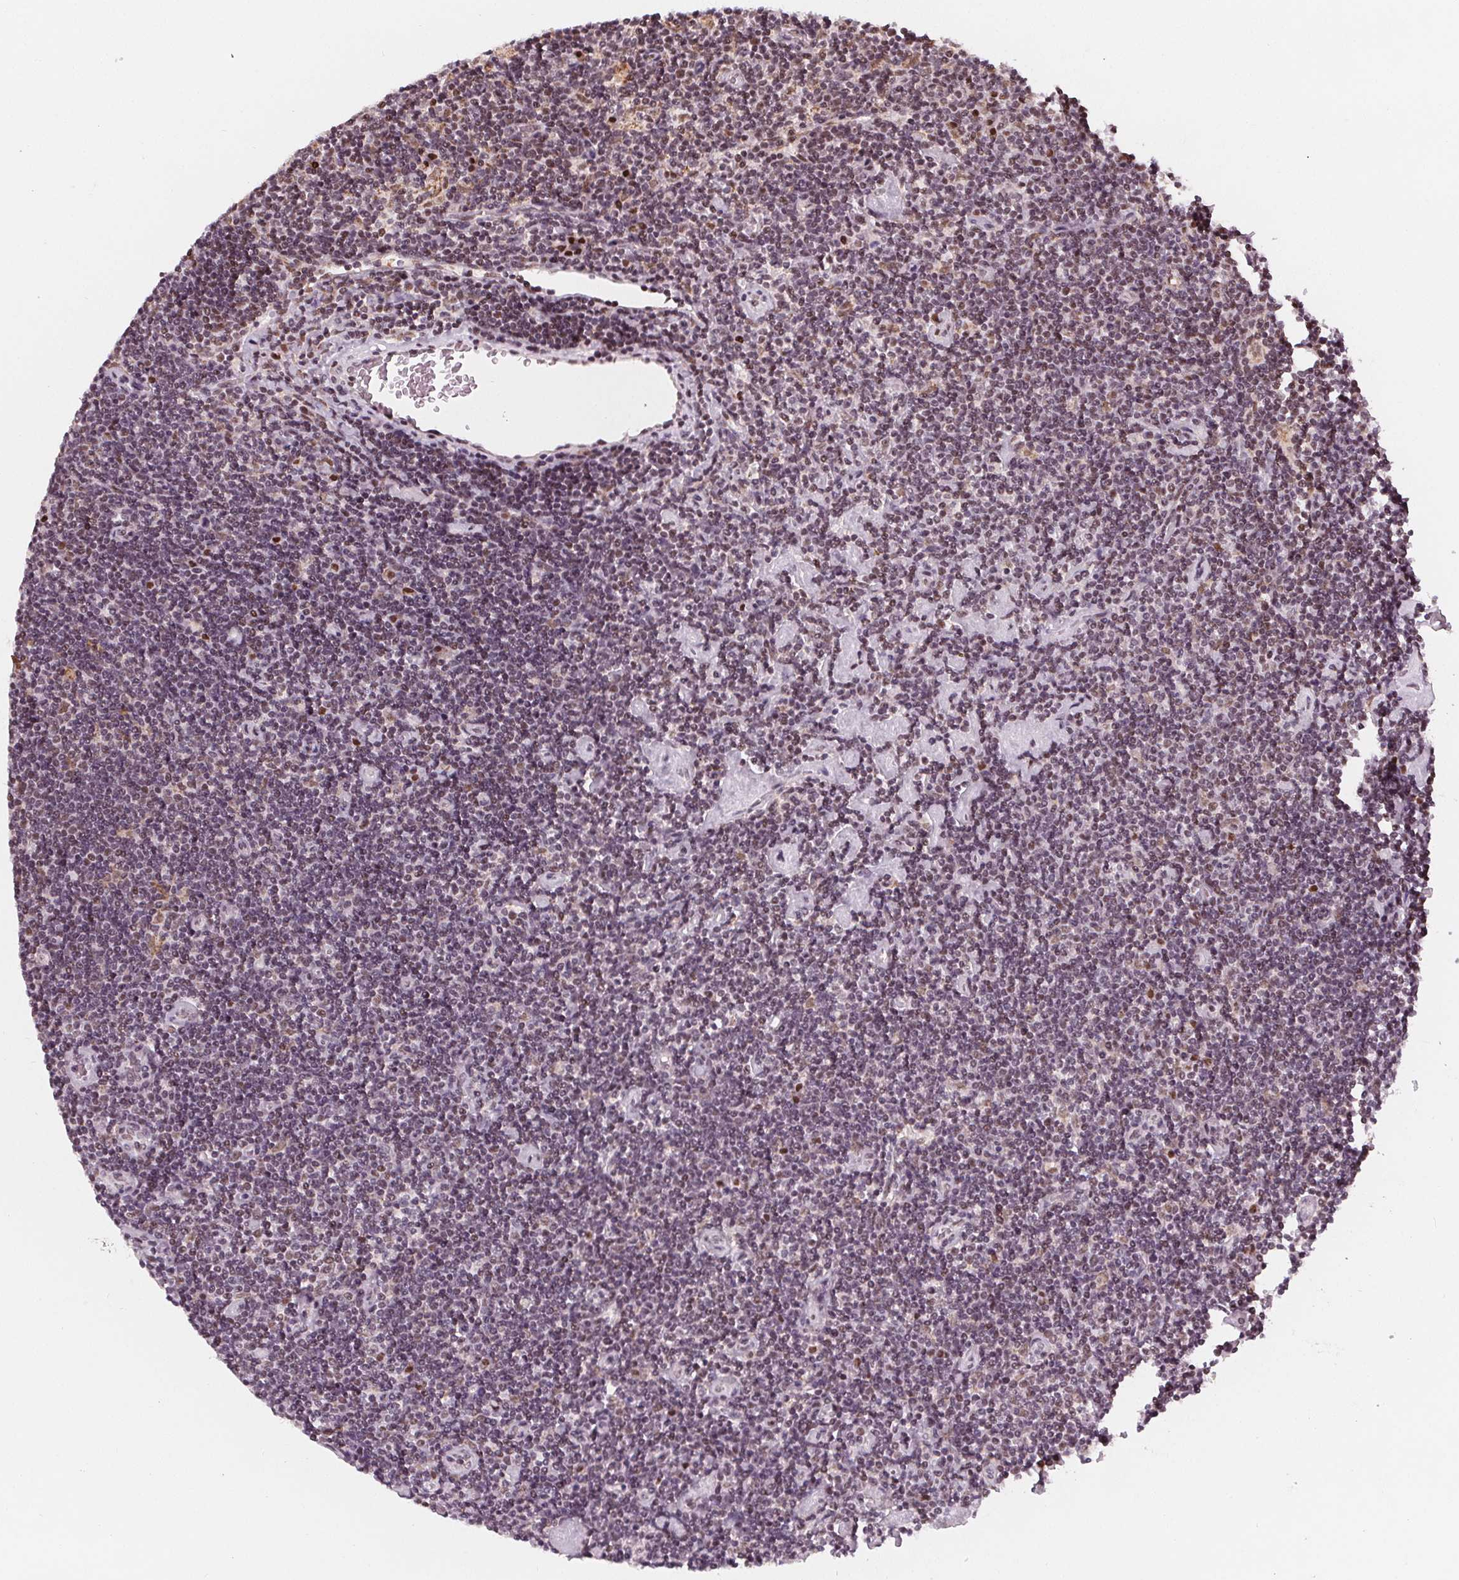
{"staining": {"intensity": "negative", "quantity": "none", "location": "none"}, "tissue": "lymphoma", "cell_type": "Tumor cells", "image_type": "cancer", "snomed": [{"axis": "morphology", "description": "Hodgkin's disease, NOS"}, {"axis": "topography", "description": "Lymph node"}], "caption": "High power microscopy photomicrograph of an immunohistochemistry micrograph of lymphoma, revealing no significant expression in tumor cells.", "gene": "DPM2", "patient": {"sex": "male", "age": 40}}